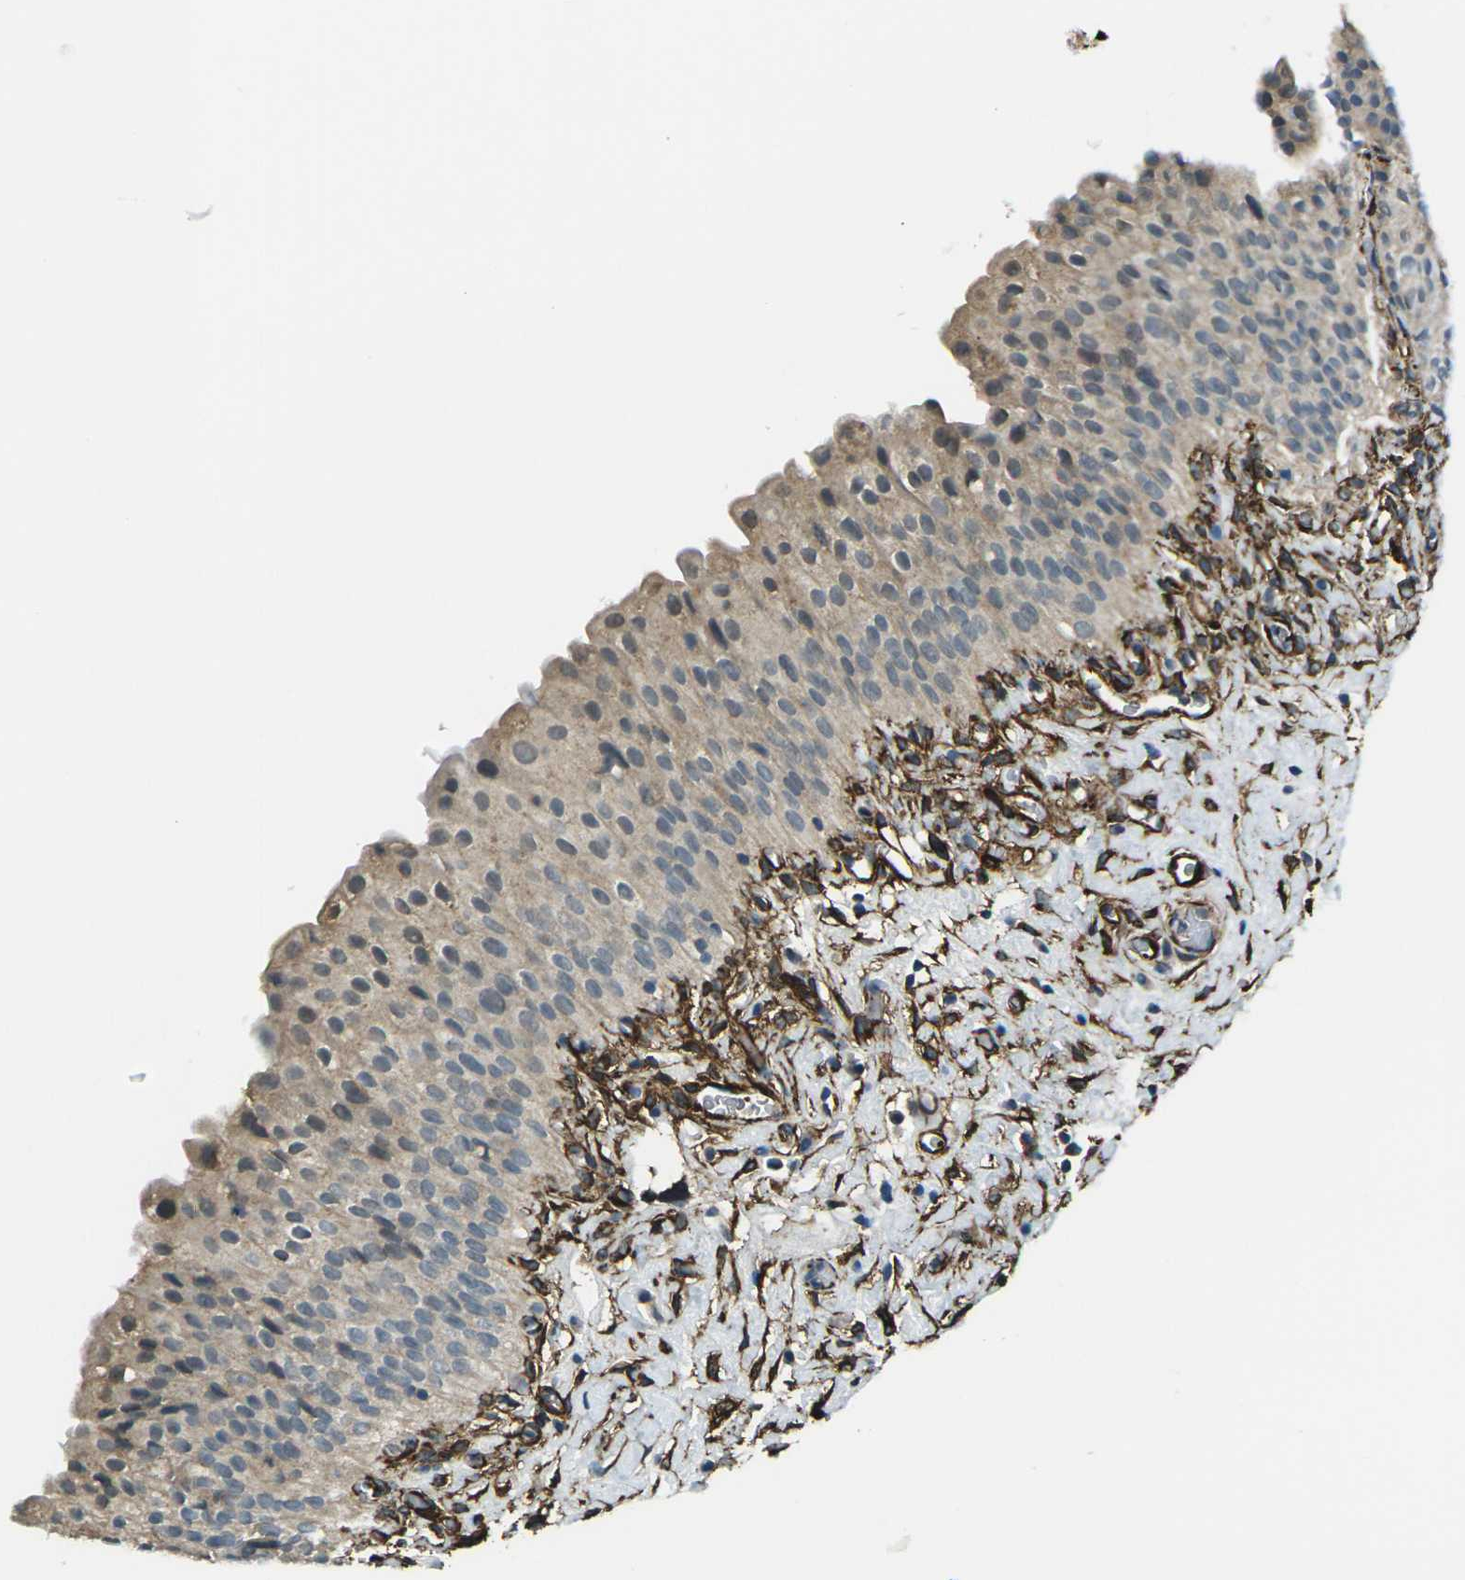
{"staining": {"intensity": "weak", "quantity": "25%-75%", "location": "cytoplasmic/membranous"}, "tissue": "urinary bladder", "cell_type": "Urothelial cells", "image_type": "normal", "snomed": [{"axis": "morphology", "description": "Normal tissue, NOS"}, {"axis": "morphology", "description": "Urothelial carcinoma, High grade"}, {"axis": "topography", "description": "Urinary bladder"}], "caption": "Urothelial cells exhibit weak cytoplasmic/membranous expression in about 25%-75% of cells in unremarkable urinary bladder.", "gene": "GRAMD1C", "patient": {"sex": "male", "age": 46}}